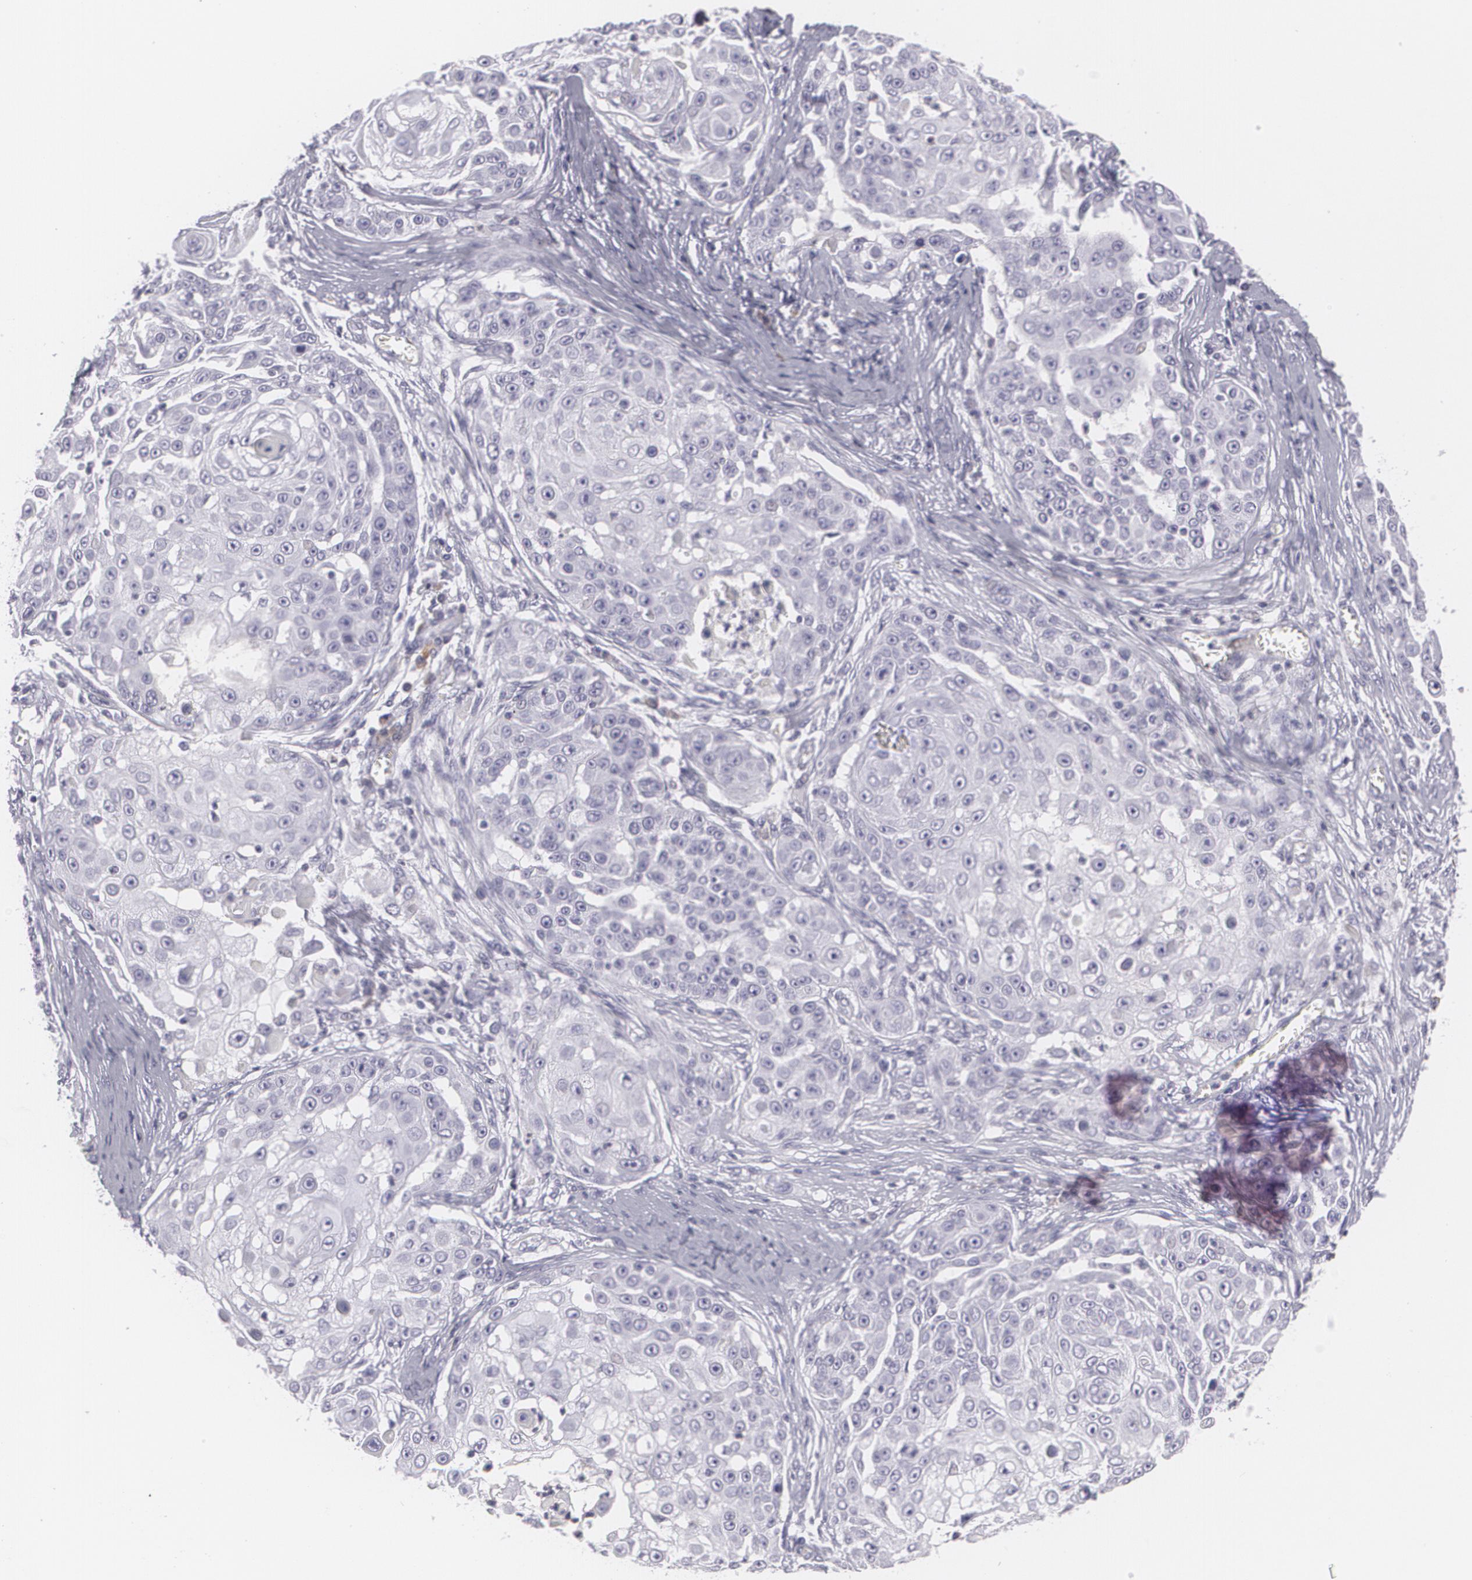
{"staining": {"intensity": "negative", "quantity": "none", "location": "none"}, "tissue": "skin cancer", "cell_type": "Tumor cells", "image_type": "cancer", "snomed": [{"axis": "morphology", "description": "Squamous cell carcinoma, NOS"}, {"axis": "topography", "description": "Skin"}], "caption": "Immunohistochemistry (IHC) of human skin squamous cell carcinoma shows no staining in tumor cells.", "gene": "MAP2", "patient": {"sex": "female", "age": 57}}